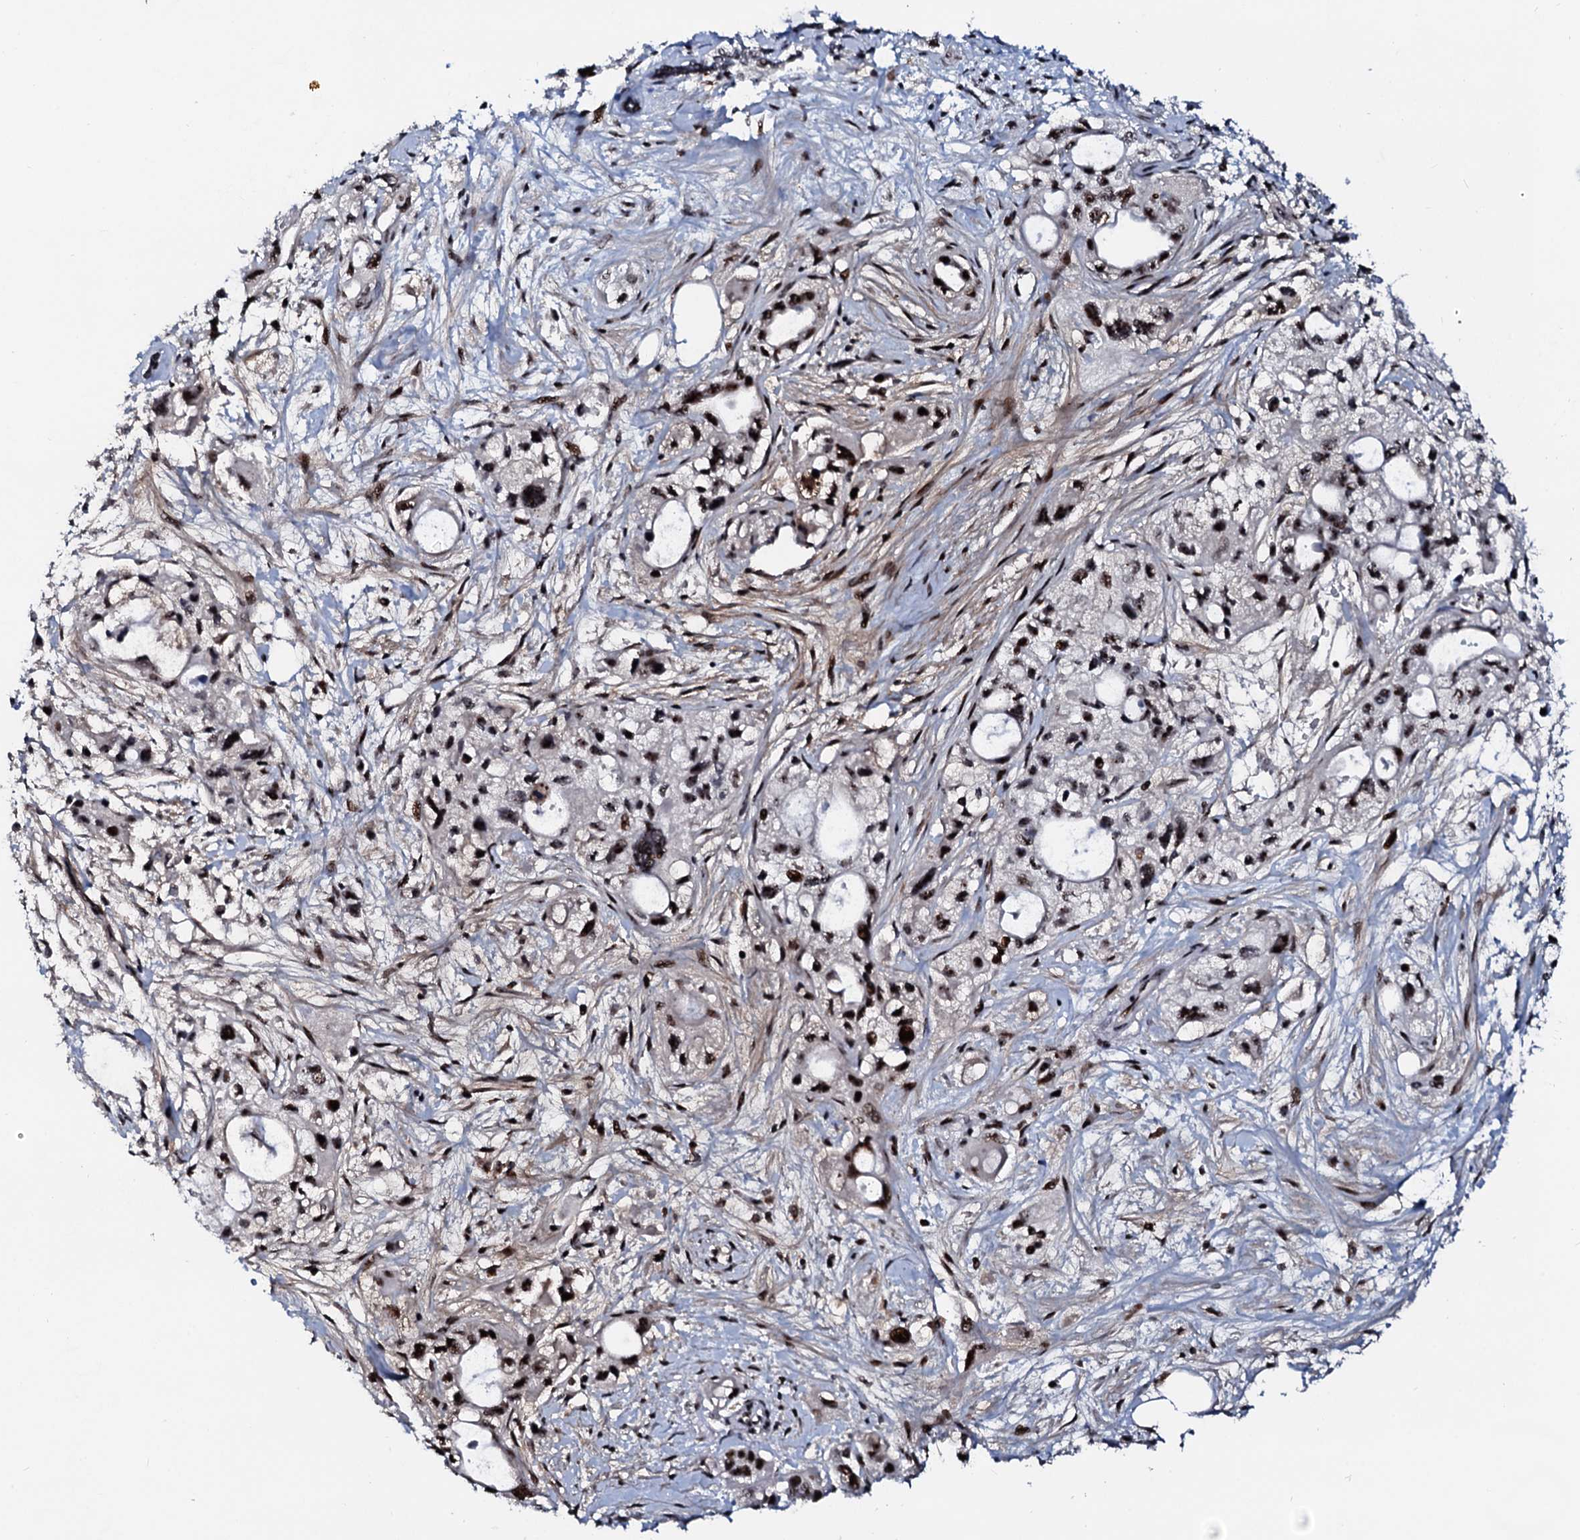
{"staining": {"intensity": "strong", "quantity": ">75%", "location": "nuclear"}, "tissue": "pancreatic cancer", "cell_type": "Tumor cells", "image_type": "cancer", "snomed": [{"axis": "morphology", "description": "Adenocarcinoma, NOS"}, {"axis": "topography", "description": "Pancreas"}], "caption": "The micrograph shows immunohistochemical staining of pancreatic cancer (adenocarcinoma). There is strong nuclear staining is appreciated in approximately >75% of tumor cells.", "gene": "NEUROG3", "patient": {"sex": "male", "age": 75}}